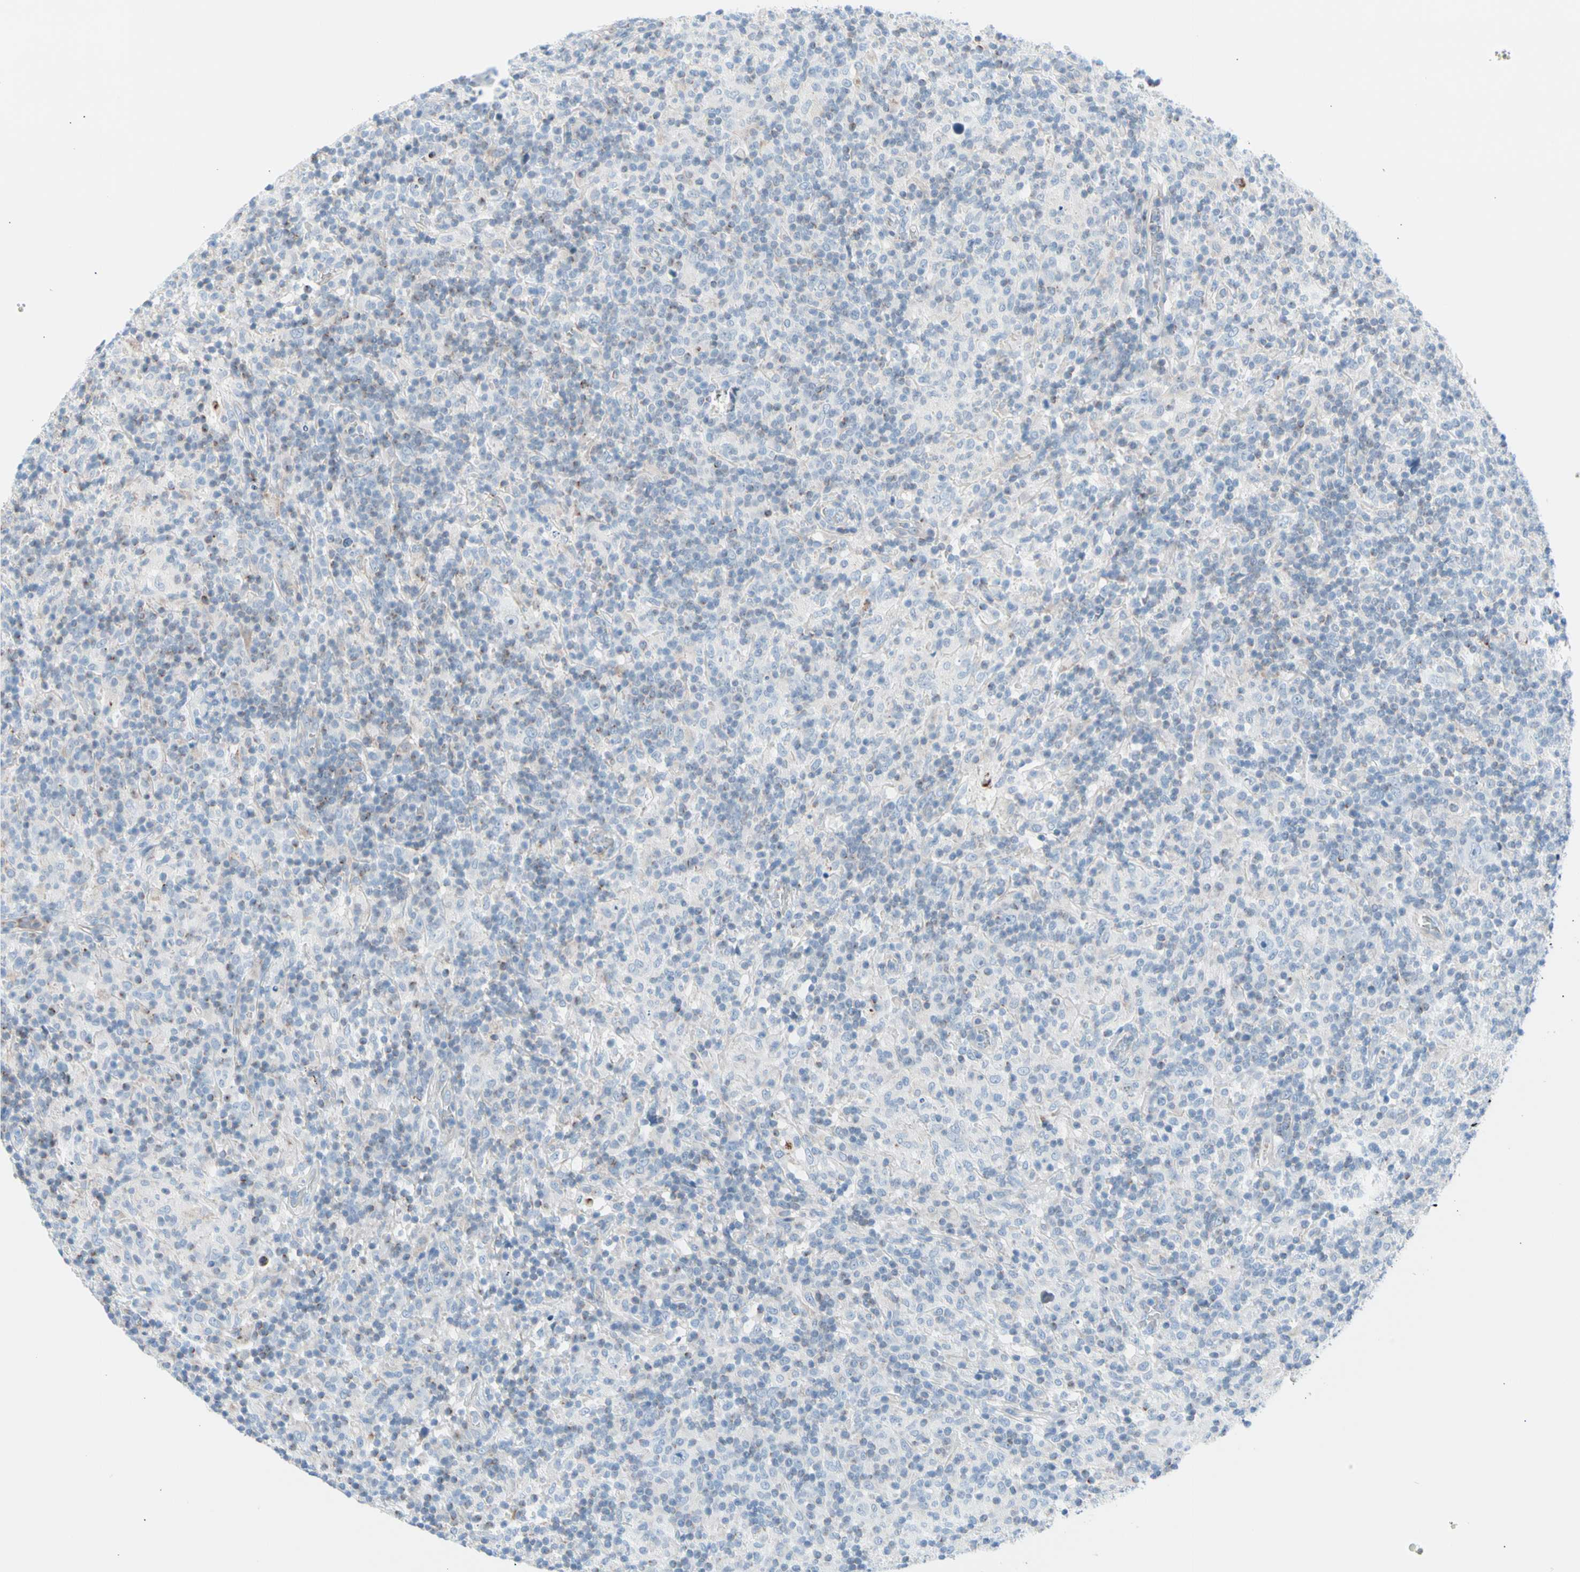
{"staining": {"intensity": "negative", "quantity": "none", "location": "none"}, "tissue": "lymphoma", "cell_type": "Tumor cells", "image_type": "cancer", "snomed": [{"axis": "morphology", "description": "Hodgkin's disease, NOS"}, {"axis": "topography", "description": "Lymph node"}], "caption": "Immunohistochemical staining of human Hodgkin's disease shows no significant positivity in tumor cells.", "gene": "HK1", "patient": {"sex": "male", "age": 70}}